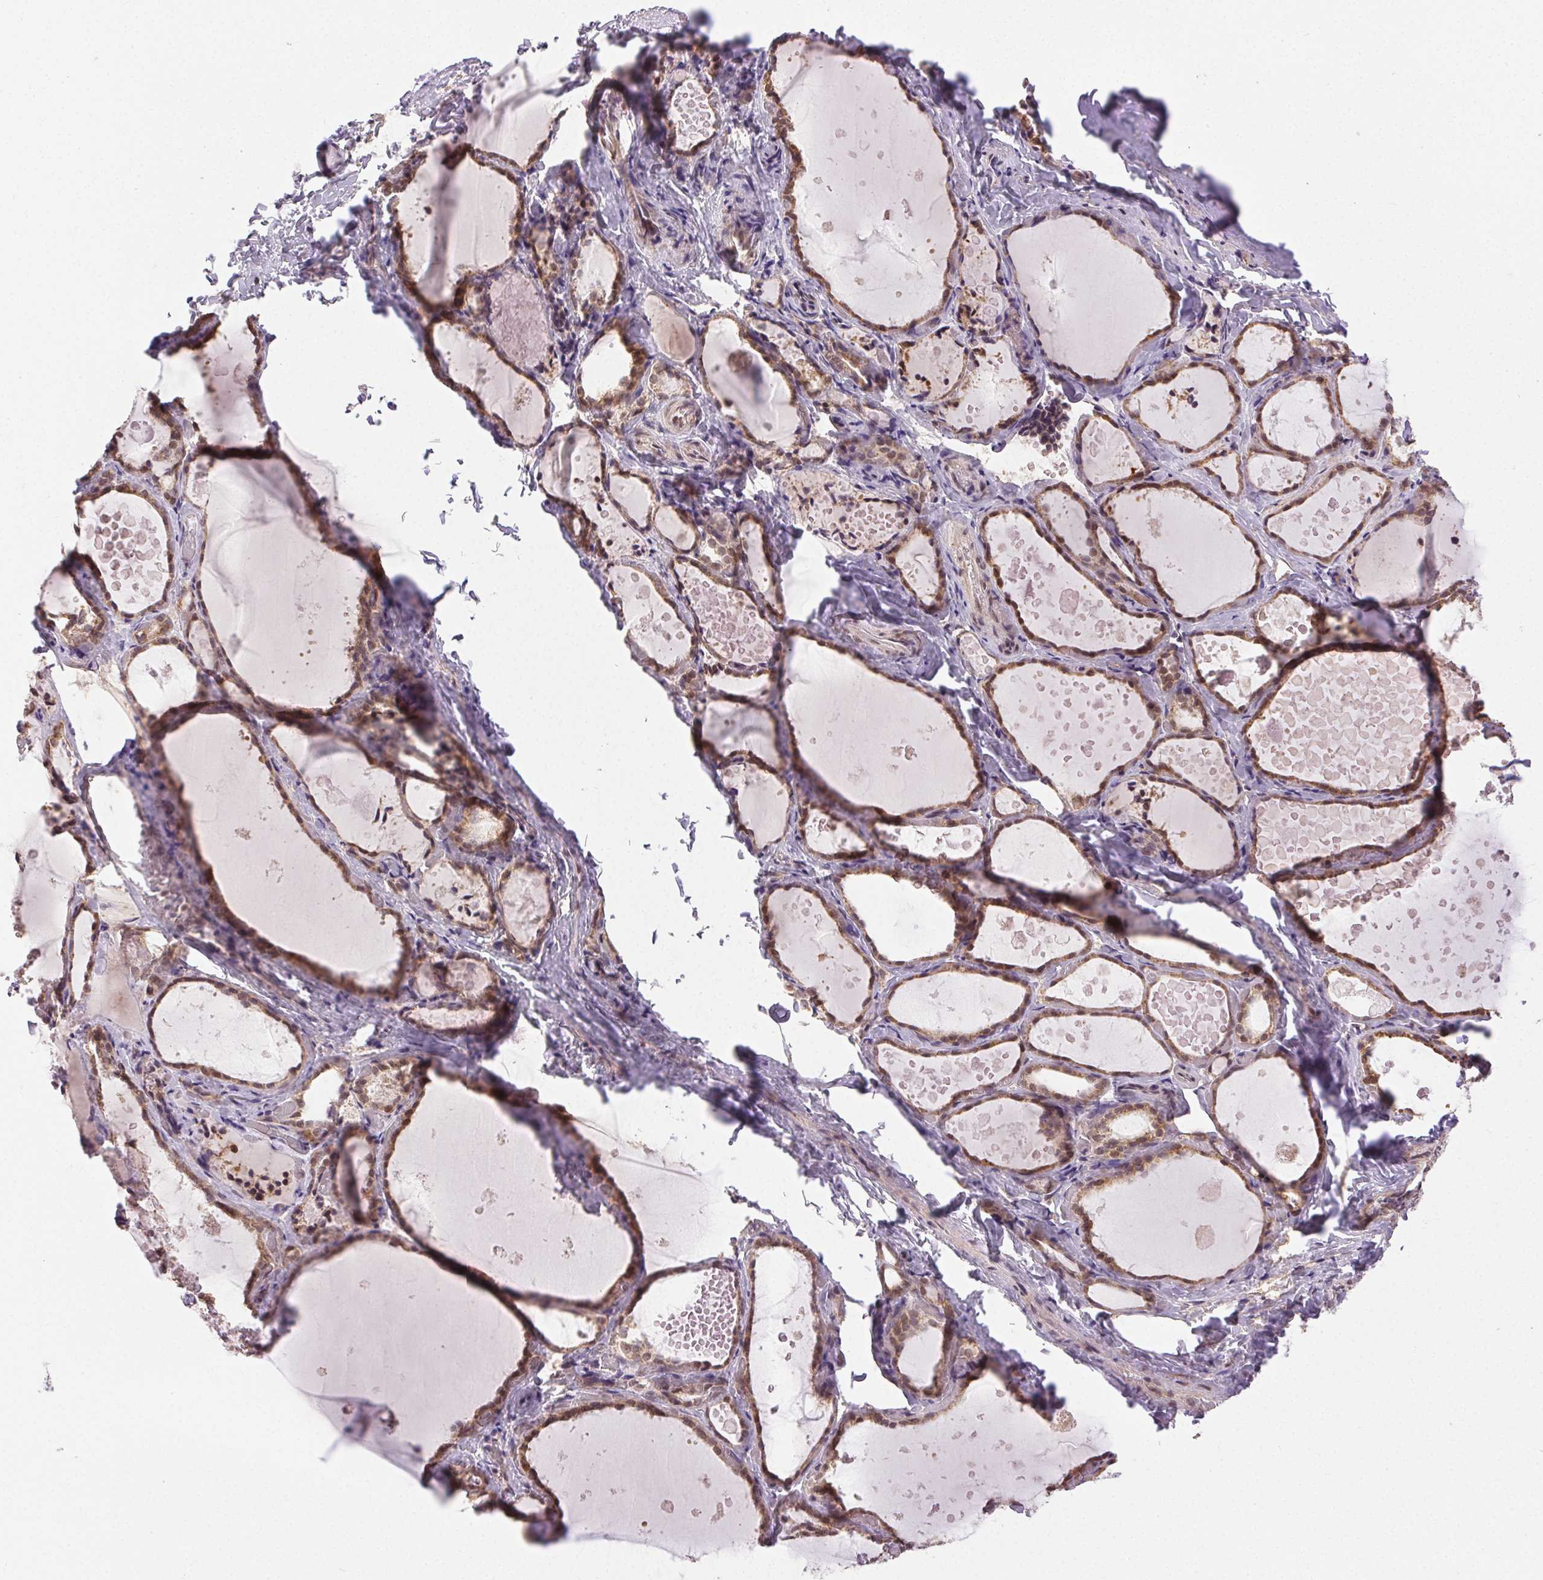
{"staining": {"intensity": "moderate", "quantity": ">75%", "location": "cytoplasmic/membranous"}, "tissue": "thyroid gland", "cell_type": "Glandular cells", "image_type": "normal", "snomed": [{"axis": "morphology", "description": "Normal tissue, NOS"}, {"axis": "topography", "description": "Thyroid gland"}], "caption": "Thyroid gland stained with immunohistochemistry shows moderate cytoplasmic/membranous positivity in approximately >75% of glandular cells.", "gene": "PIWIL4", "patient": {"sex": "female", "age": 56}}